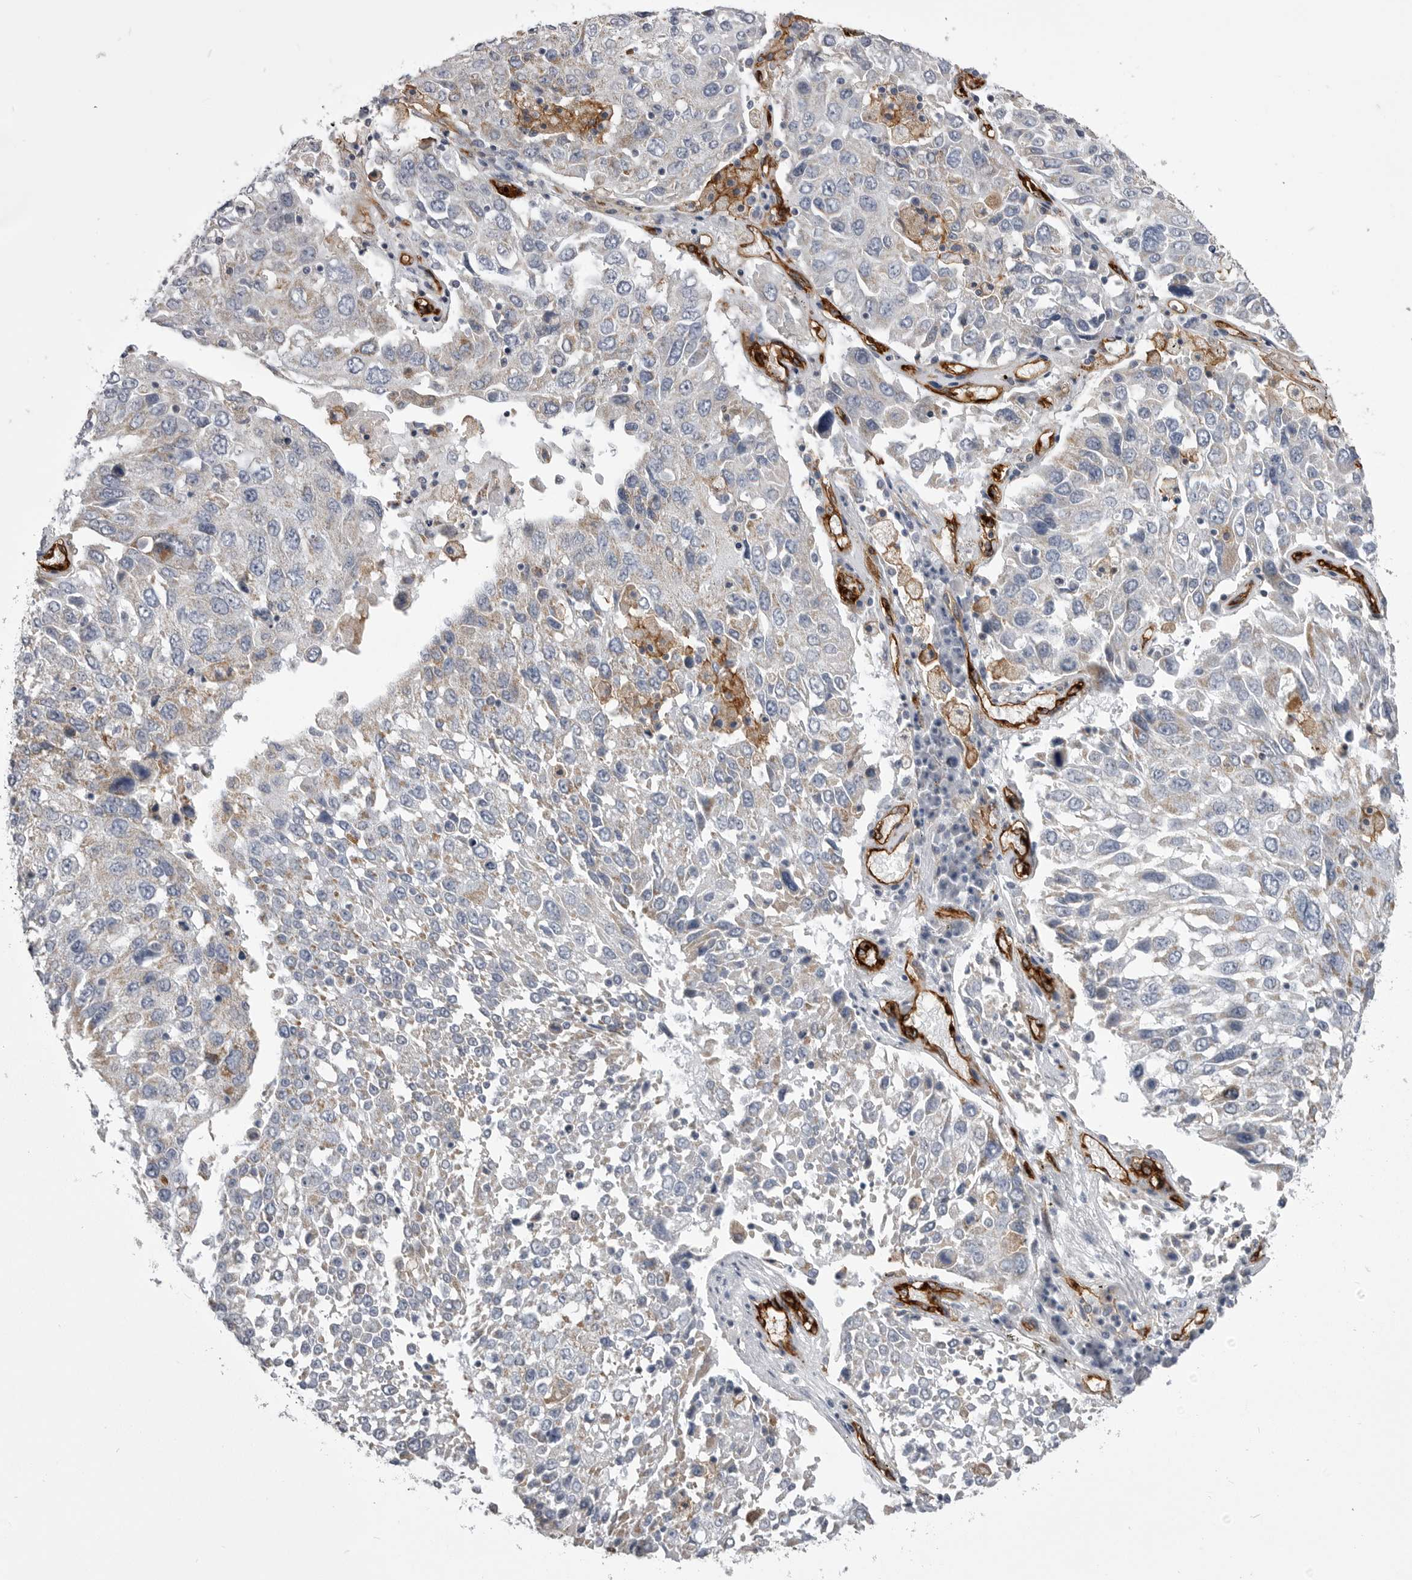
{"staining": {"intensity": "weak", "quantity": "25%-75%", "location": "cytoplasmic/membranous"}, "tissue": "lung cancer", "cell_type": "Tumor cells", "image_type": "cancer", "snomed": [{"axis": "morphology", "description": "Squamous cell carcinoma, NOS"}, {"axis": "topography", "description": "Lung"}], "caption": "Immunohistochemical staining of squamous cell carcinoma (lung) displays low levels of weak cytoplasmic/membranous positivity in approximately 25%-75% of tumor cells.", "gene": "OPLAH", "patient": {"sex": "male", "age": 65}}